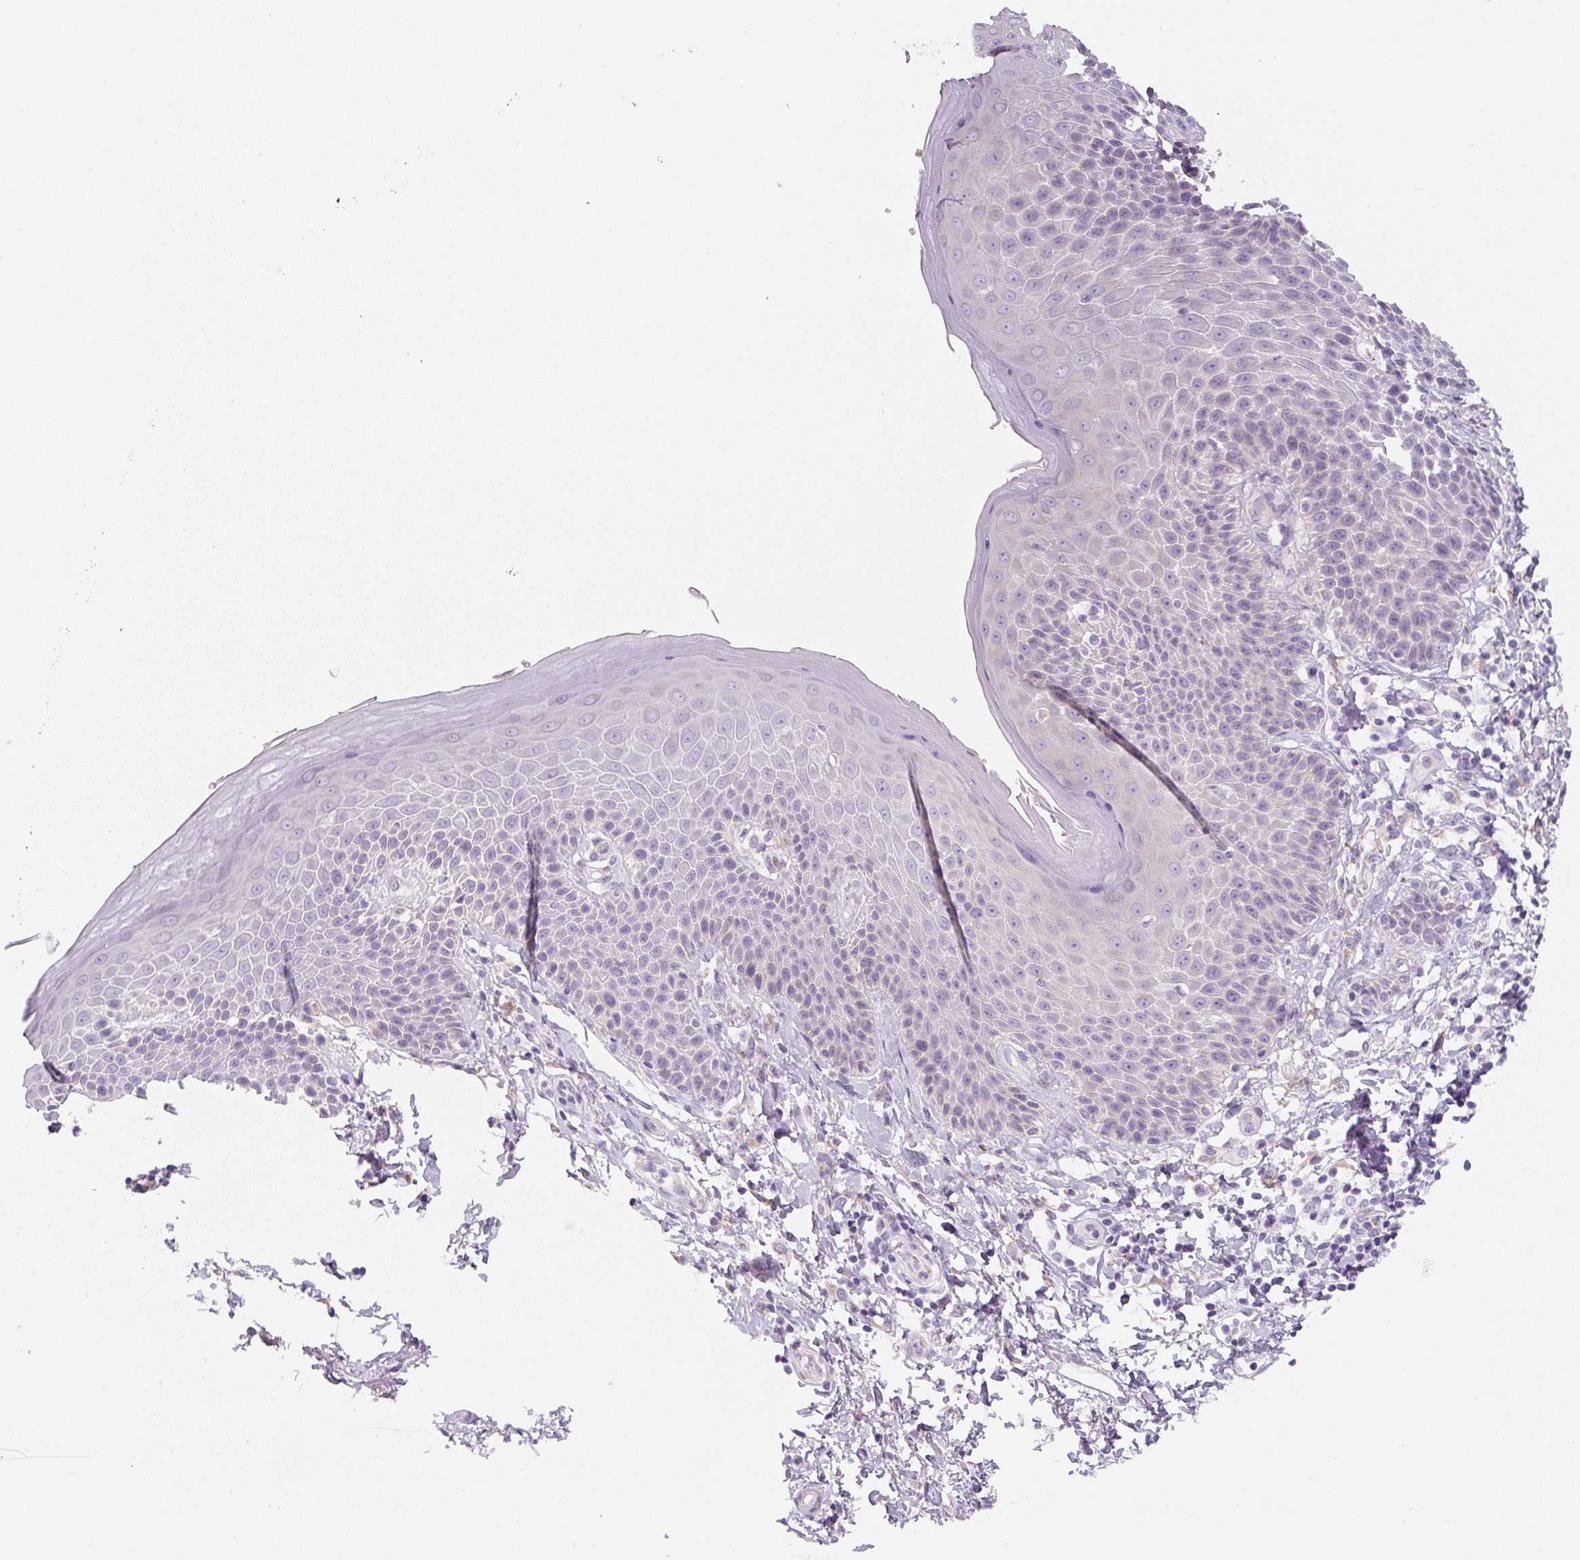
{"staining": {"intensity": "negative", "quantity": "none", "location": "none"}, "tissue": "skin", "cell_type": "Epidermal cells", "image_type": "normal", "snomed": [{"axis": "morphology", "description": "Normal tissue, NOS"}, {"axis": "topography", "description": "Peripheral nerve tissue"}], "caption": "This micrograph is of unremarkable skin stained with IHC to label a protein in brown with the nuclei are counter-stained blue. There is no expression in epidermal cells.", "gene": "PWWP3B", "patient": {"sex": "male", "age": 51}}